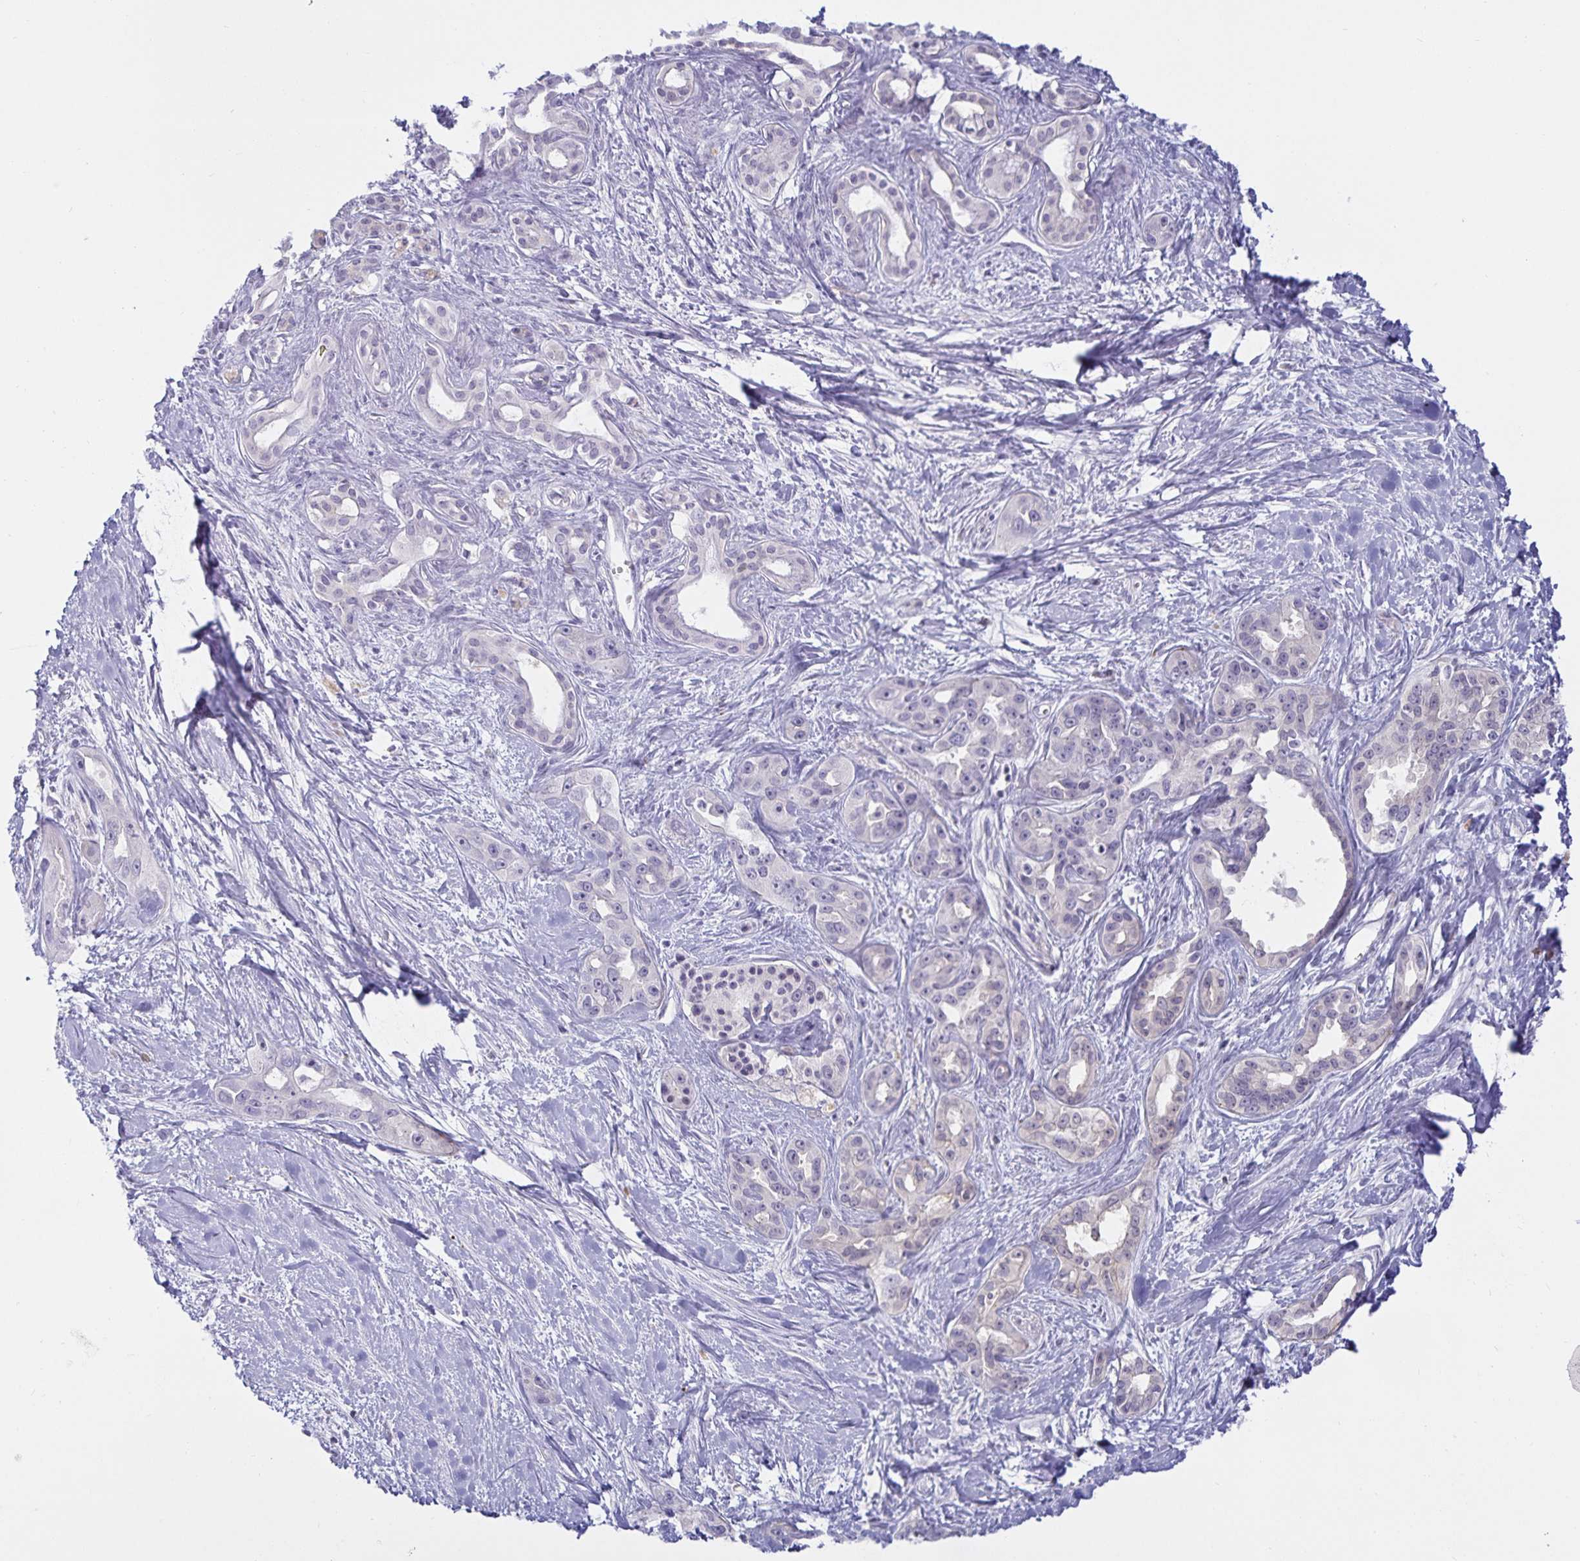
{"staining": {"intensity": "negative", "quantity": "none", "location": "none"}, "tissue": "pancreatic cancer", "cell_type": "Tumor cells", "image_type": "cancer", "snomed": [{"axis": "morphology", "description": "Adenocarcinoma, NOS"}, {"axis": "topography", "description": "Pancreas"}], "caption": "Histopathology image shows no protein staining in tumor cells of pancreatic adenocarcinoma tissue.", "gene": "MON2", "patient": {"sex": "female", "age": 50}}